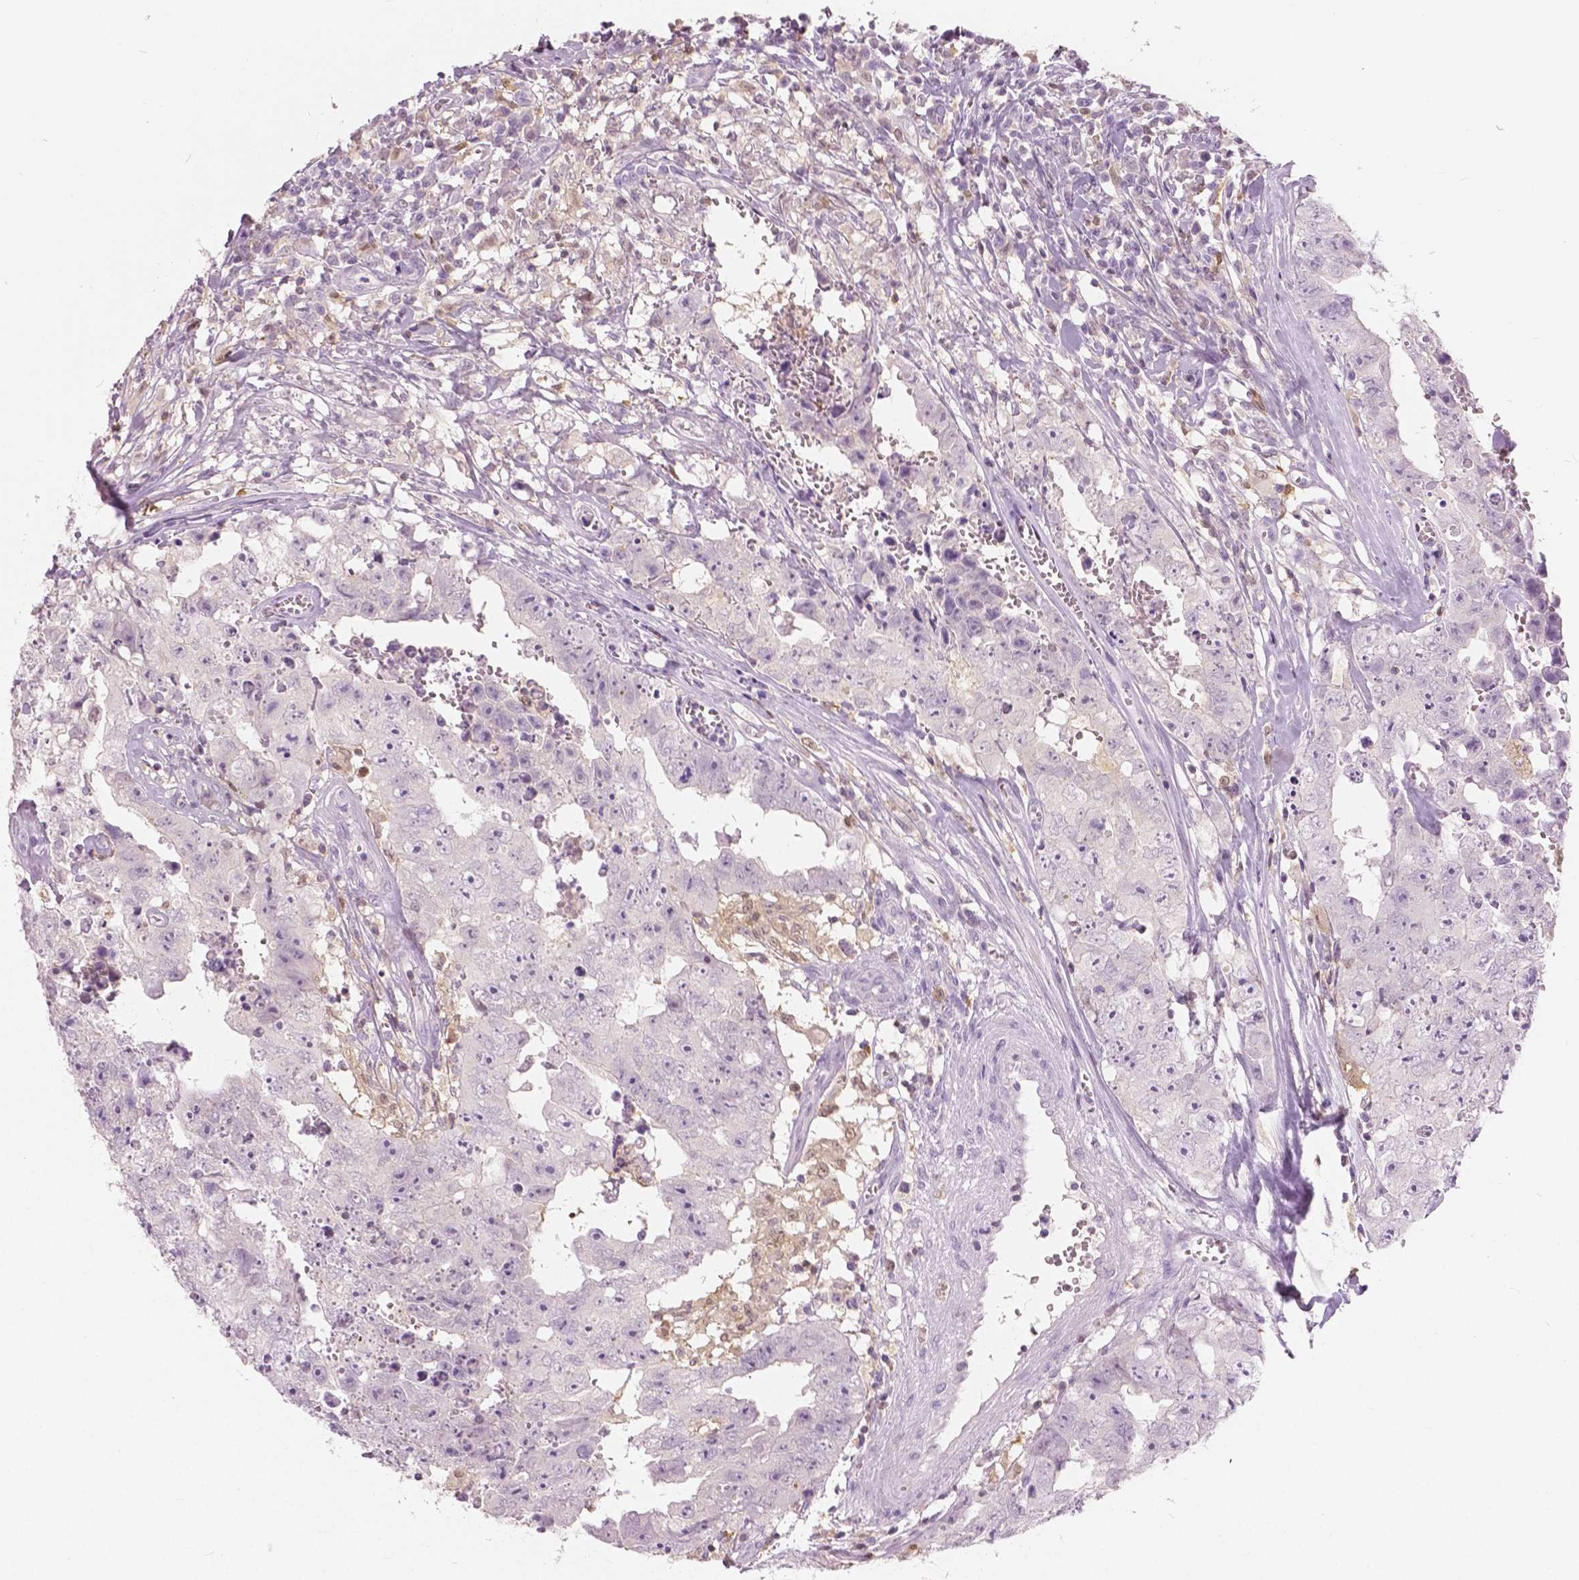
{"staining": {"intensity": "negative", "quantity": "none", "location": "none"}, "tissue": "testis cancer", "cell_type": "Tumor cells", "image_type": "cancer", "snomed": [{"axis": "morphology", "description": "Carcinoma, Embryonal, NOS"}, {"axis": "topography", "description": "Testis"}], "caption": "Immunohistochemistry histopathology image of neoplastic tissue: human testis embryonal carcinoma stained with DAB (3,3'-diaminobenzidine) demonstrates no significant protein expression in tumor cells.", "gene": "GALM", "patient": {"sex": "male", "age": 36}}